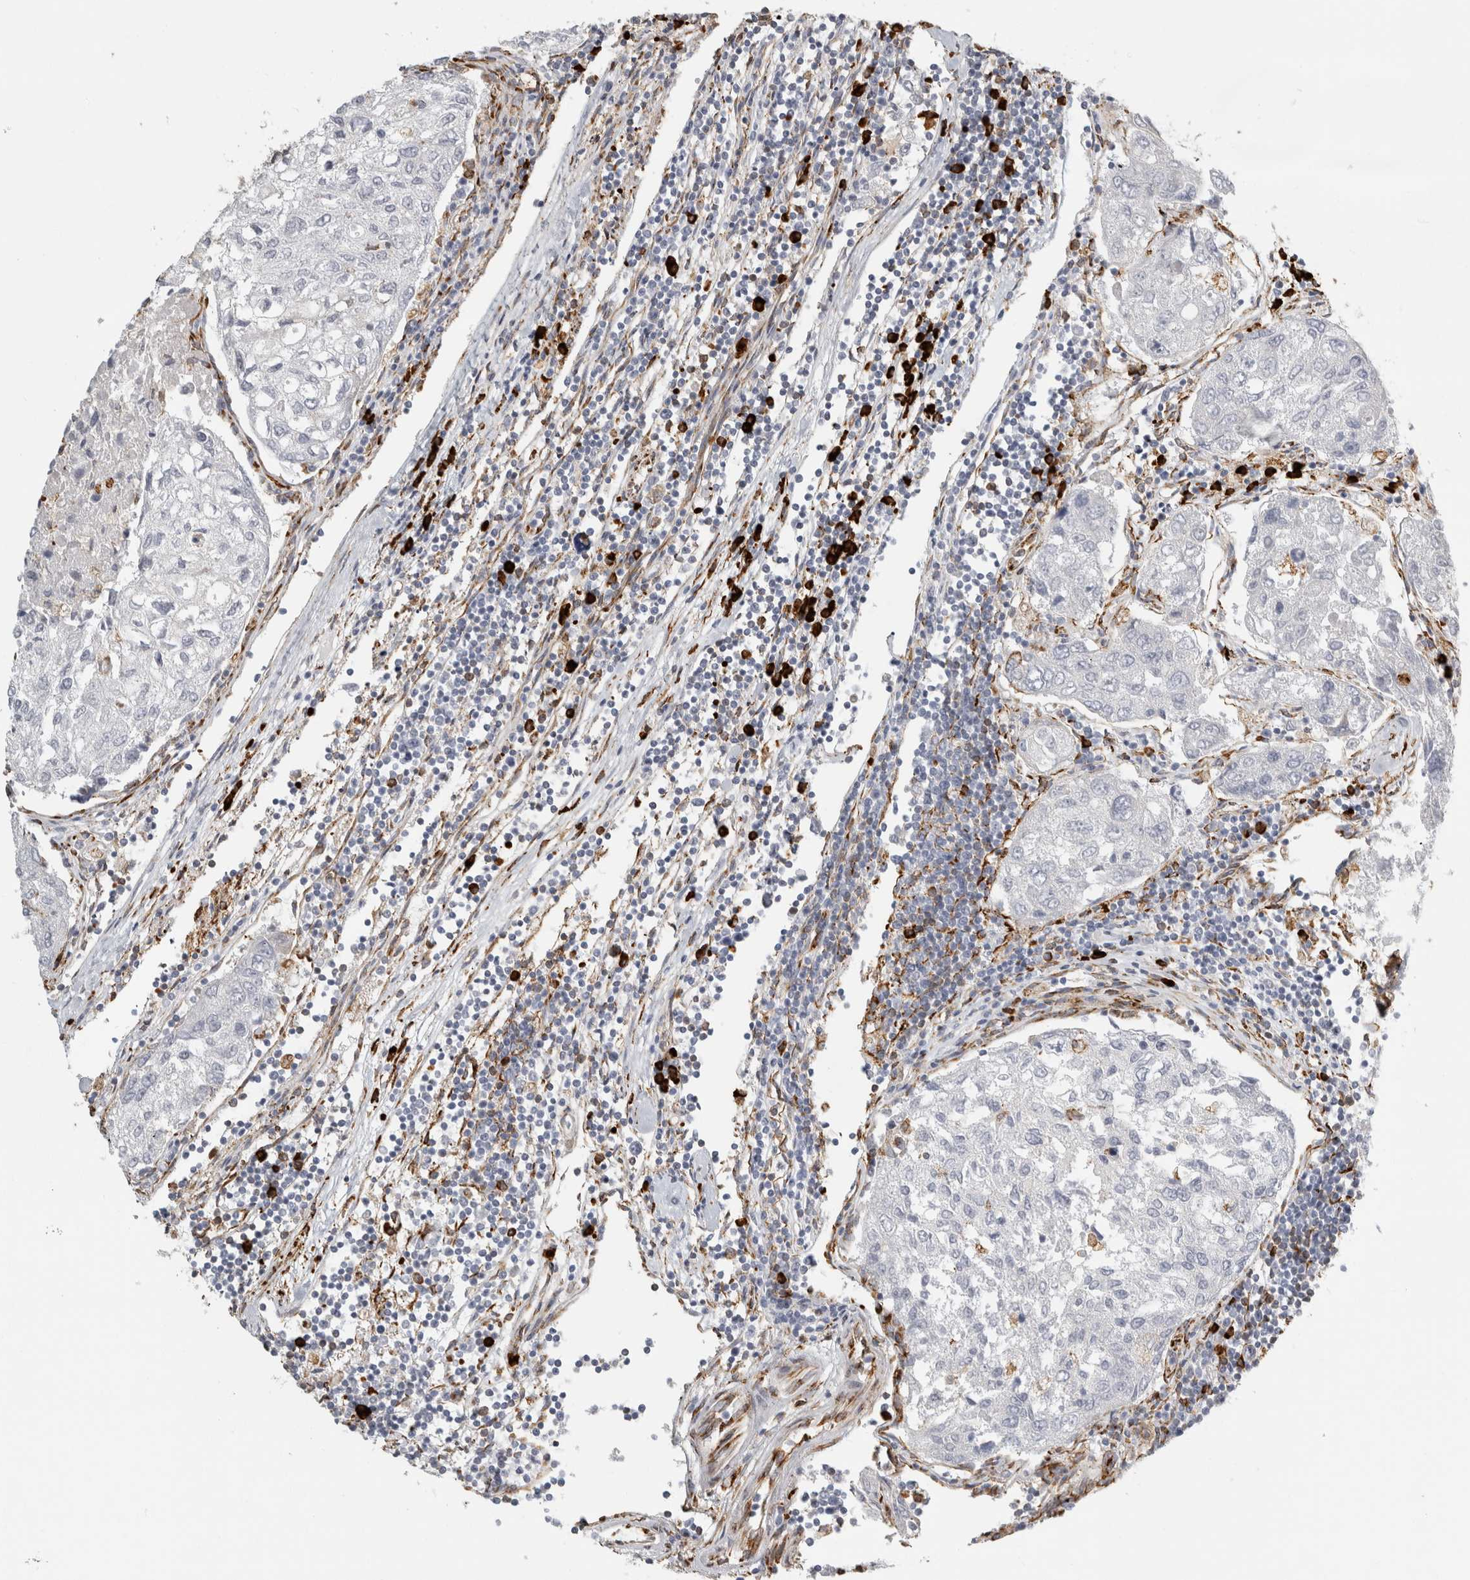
{"staining": {"intensity": "negative", "quantity": "none", "location": "none"}, "tissue": "urothelial cancer", "cell_type": "Tumor cells", "image_type": "cancer", "snomed": [{"axis": "morphology", "description": "Urothelial carcinoma, High grade"}, {"axis": "topography", "description": "Lymph node"}, {"axis": "topography", "description": "Urinary bladder"}], "caption": "Human urothelial cancer stained for a protein using IHC exhibits no staining in tumor cells.", "gene": "OSTN", "patient": {"sex": "male", "age": 51}}